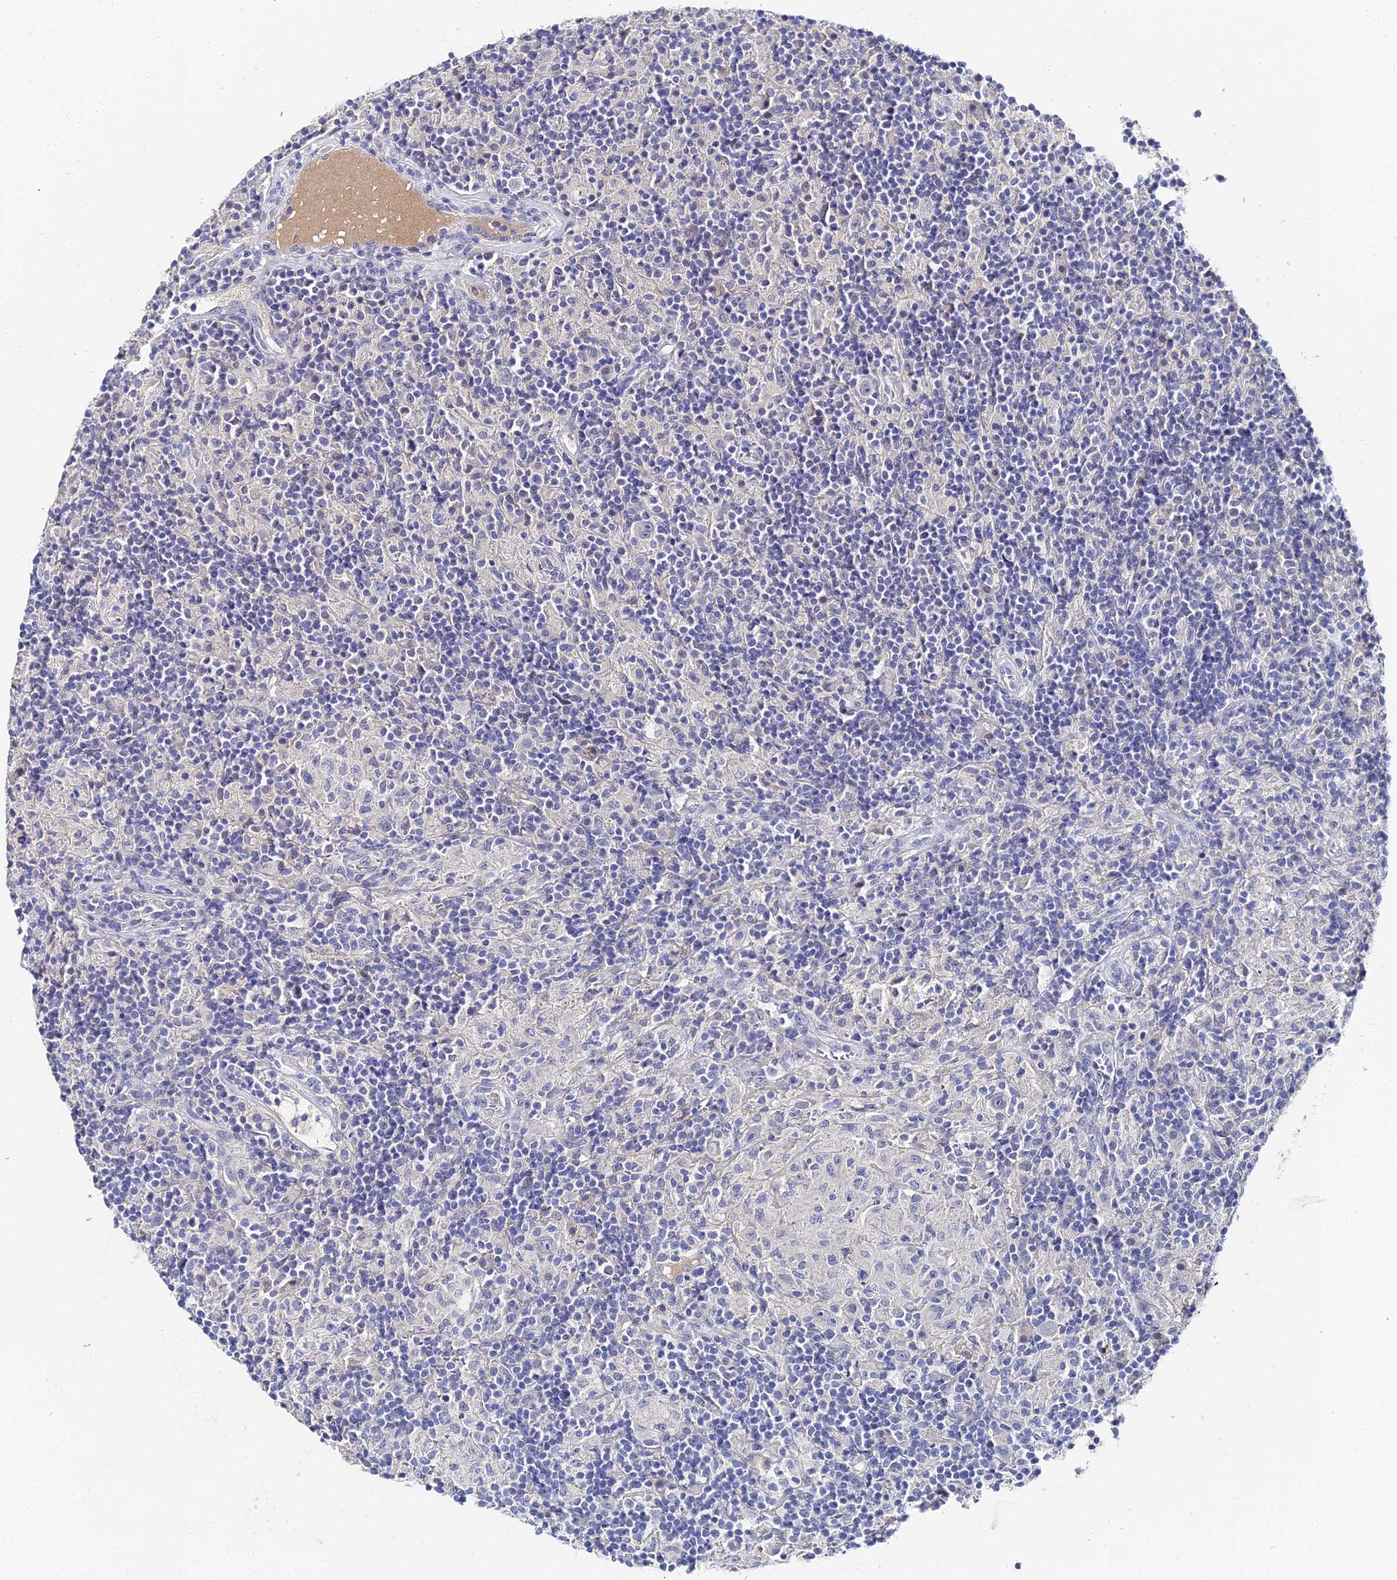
{"staining": {"intensity": "negative", "quantity": "none", "location": "none"}, "tissue": "lymphoma", "cell_type": "Tumor cells", "image_type": "cancer", "snomed": [{"axis": "morphology", "description": "Hodgkin's disease, NOS"}, {"axis": "topography", "description": "Lymph node"}], "caption": "This is an immunohistochemistry image of human lymphoma. There is no staining in tumor cells.", "gene": "KRT17", "patient": {"sex": "male", "age": 70}}